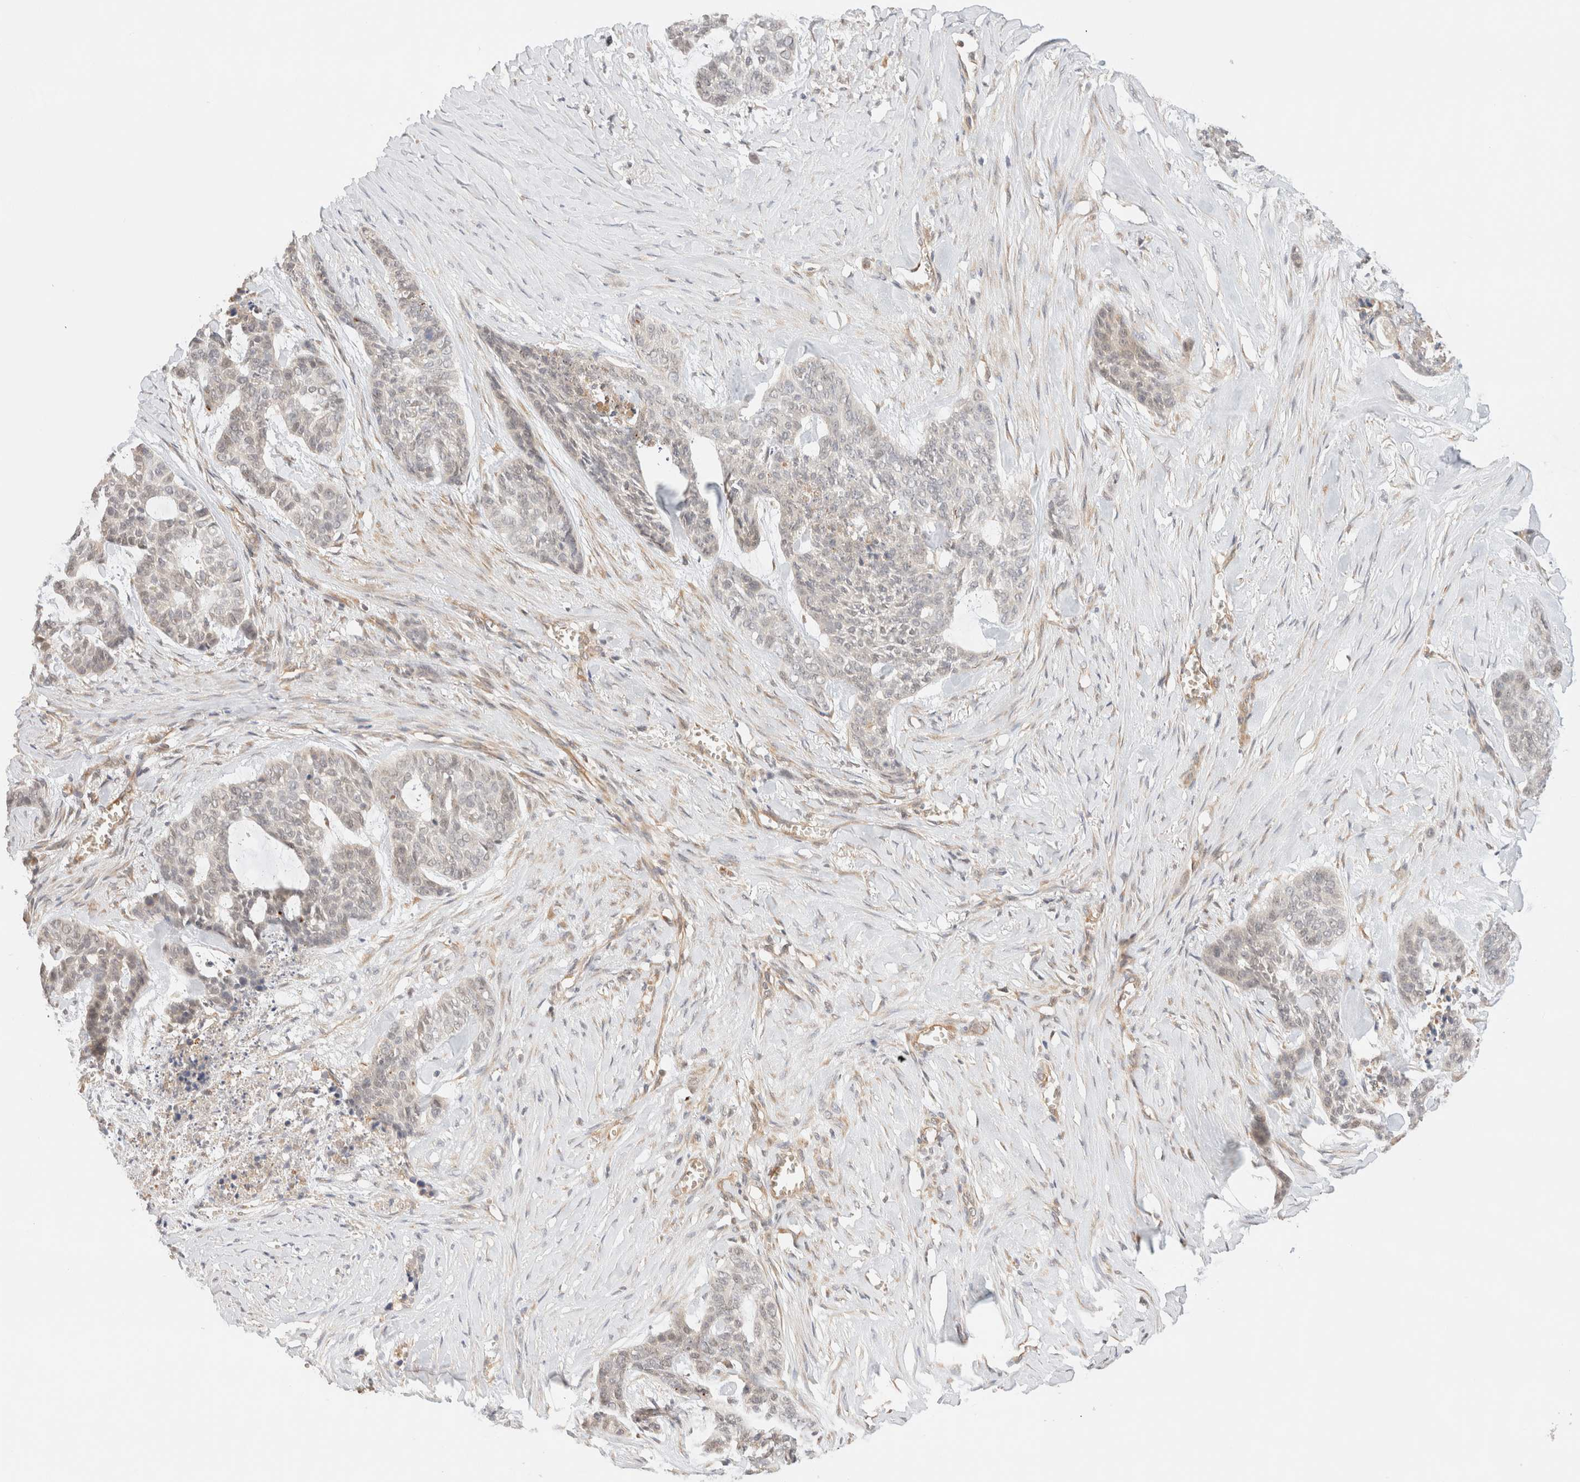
{"staining": {"intensity": "negative", "quantity": "none", "location": "none"}, "tissue": "skin cancer", "cell_type": "Tumor cells", "image_type": "cancer", "snomed": [{"axis": "morphology", "description": "Basal cell carcinoma"}, {"axis": "topography", "description": "Skin"}], "caption": "Histopathology image shows no protein expression in tumor cells of basal cell carcinoma (skin) tissue. (Stains: DAB immunohistochemistry with hematoxylin counter stain, Microscopy: brightfield microscopy at high magnification).", "gene": "SYVN1", "patient": {"sex": "female", "age": 64}}